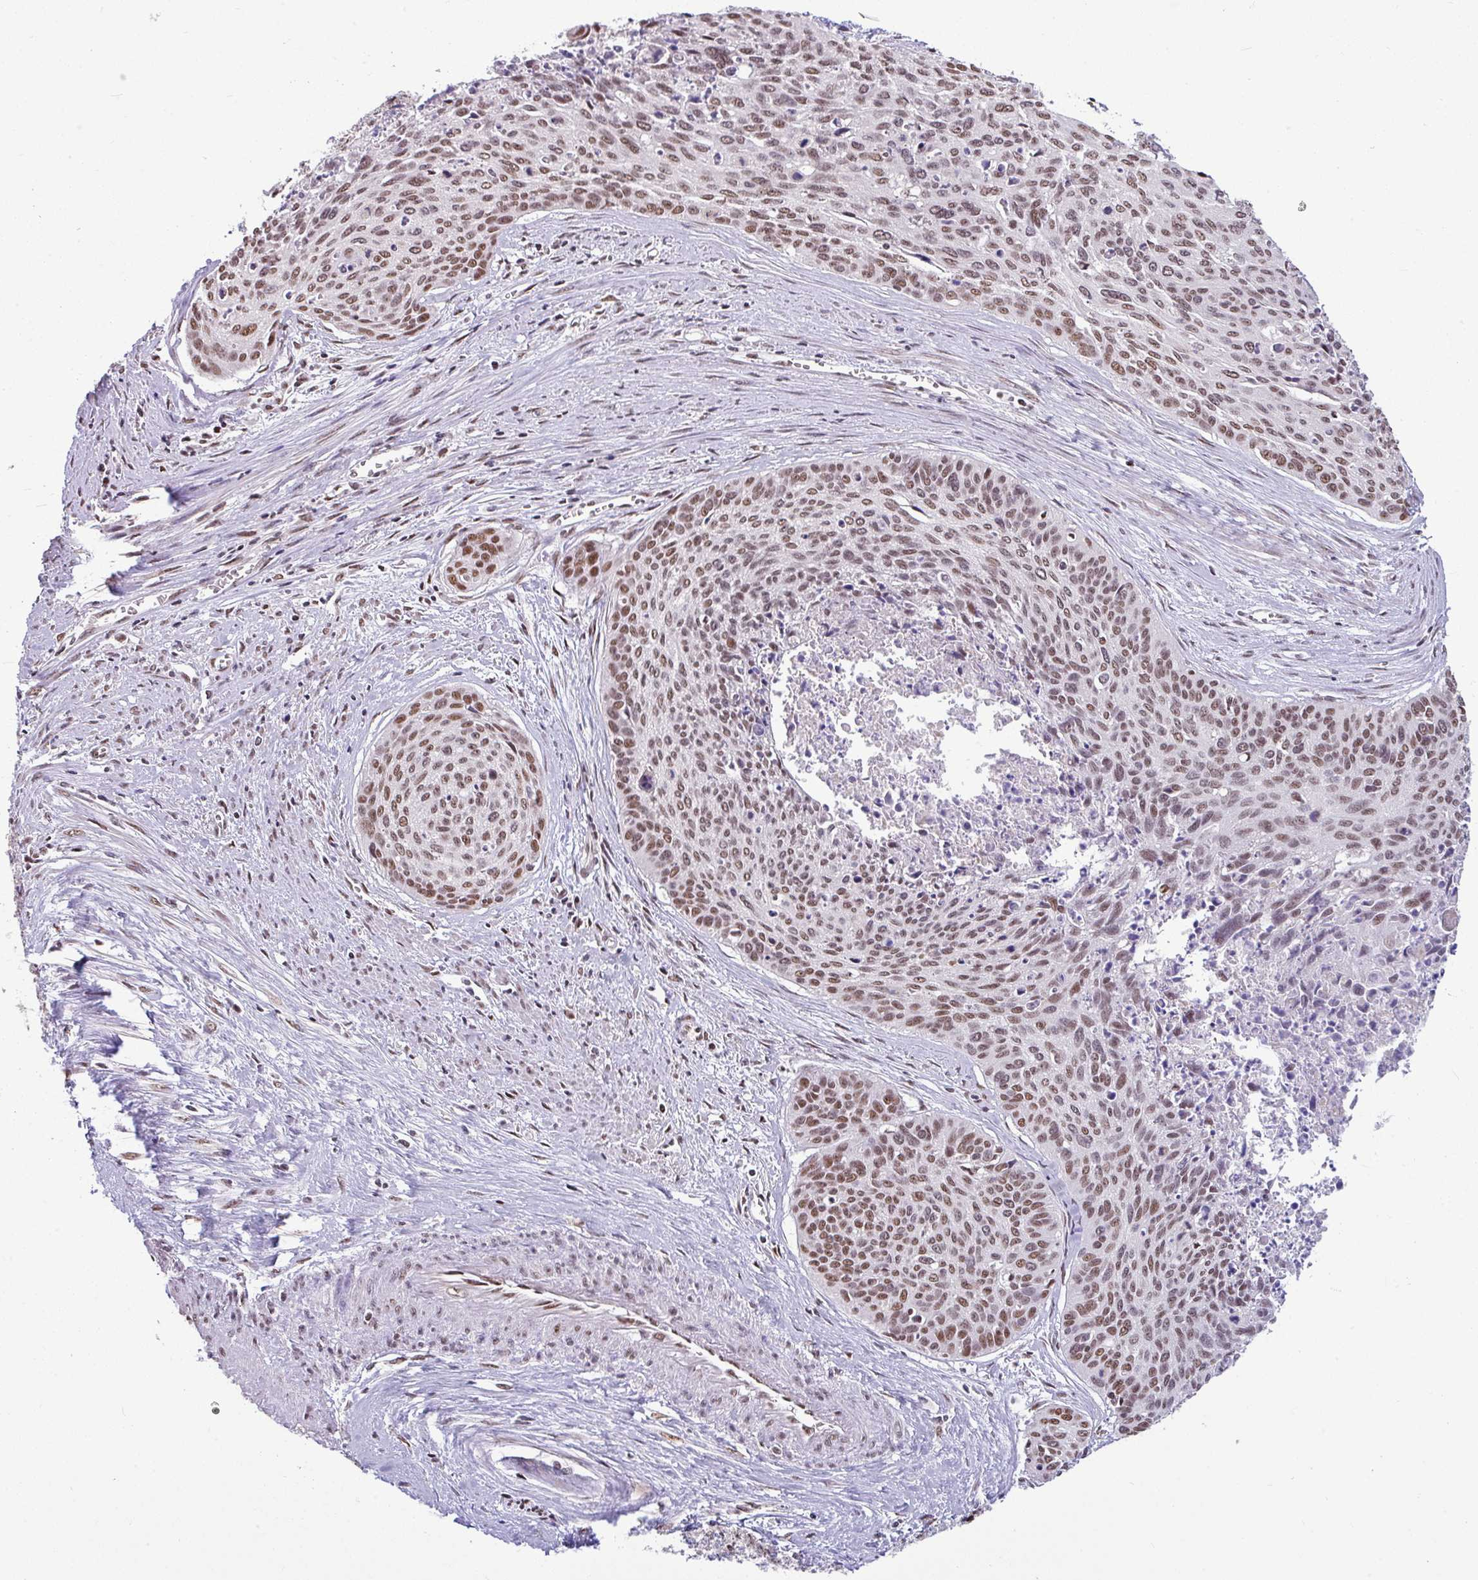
{"staining": {"intensity": "moderate", "quantity": ">75%", "location": "nuclear"}, "tissue": "cervical cancer", "cell_type": "Tumor cells", "image_type": "cancer", "snomed": [{"axis": "morphology", "description": "Squamous cell carcinoma, NOS"}, {"axis": "topography", "description": "Cervix"}], "caption": "Cervical cancer (squamous cell carcinoma) stained for a protein displays moderate nuclear positivity in tumor cells.", "gene": "TDG", "patient": {"sex": "female", "age": 55}}